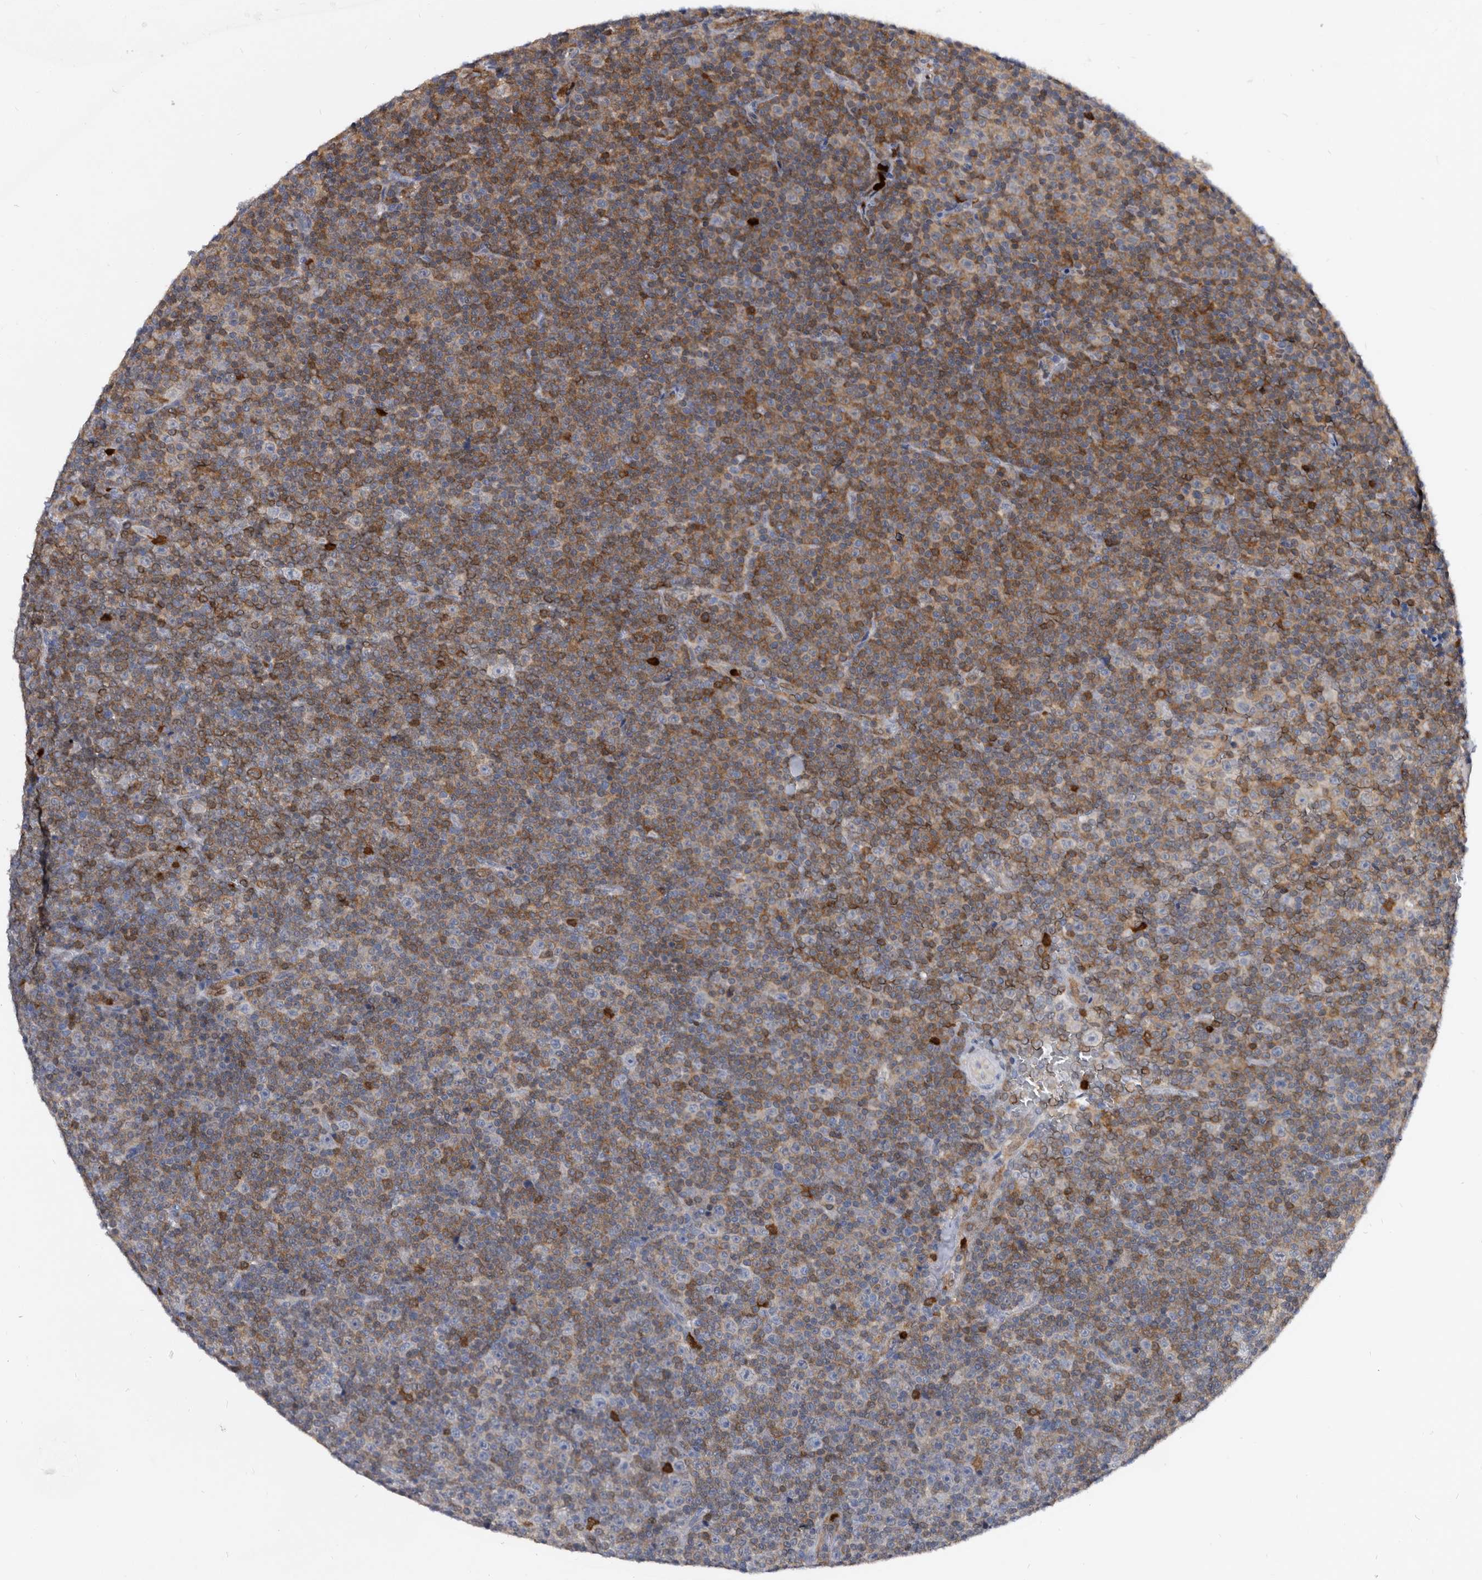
{"staining": {"intensity": "moderate", "quantity": "25%-75%", "location": "cytoplasmic/membranous"}, "tissue": "lymphoma", "cell_type": "Tumor cells", "image_type": "cancer", "snomed": [{"axis": "morphology", "description": "Malignant lymphoma, non-Hodgkin's type, Low grade"}, {"axis": "topography", "description": "Lymph node"}], "caption": "Approximately 25%-75% of tumor cells in lymphoma display moderate cytoplasmic/membranous protein positivity as visualized by brown immunohistochemical staining.", "gene": "SERPINB8", "patient": {"sex": "female", "age": 67}}